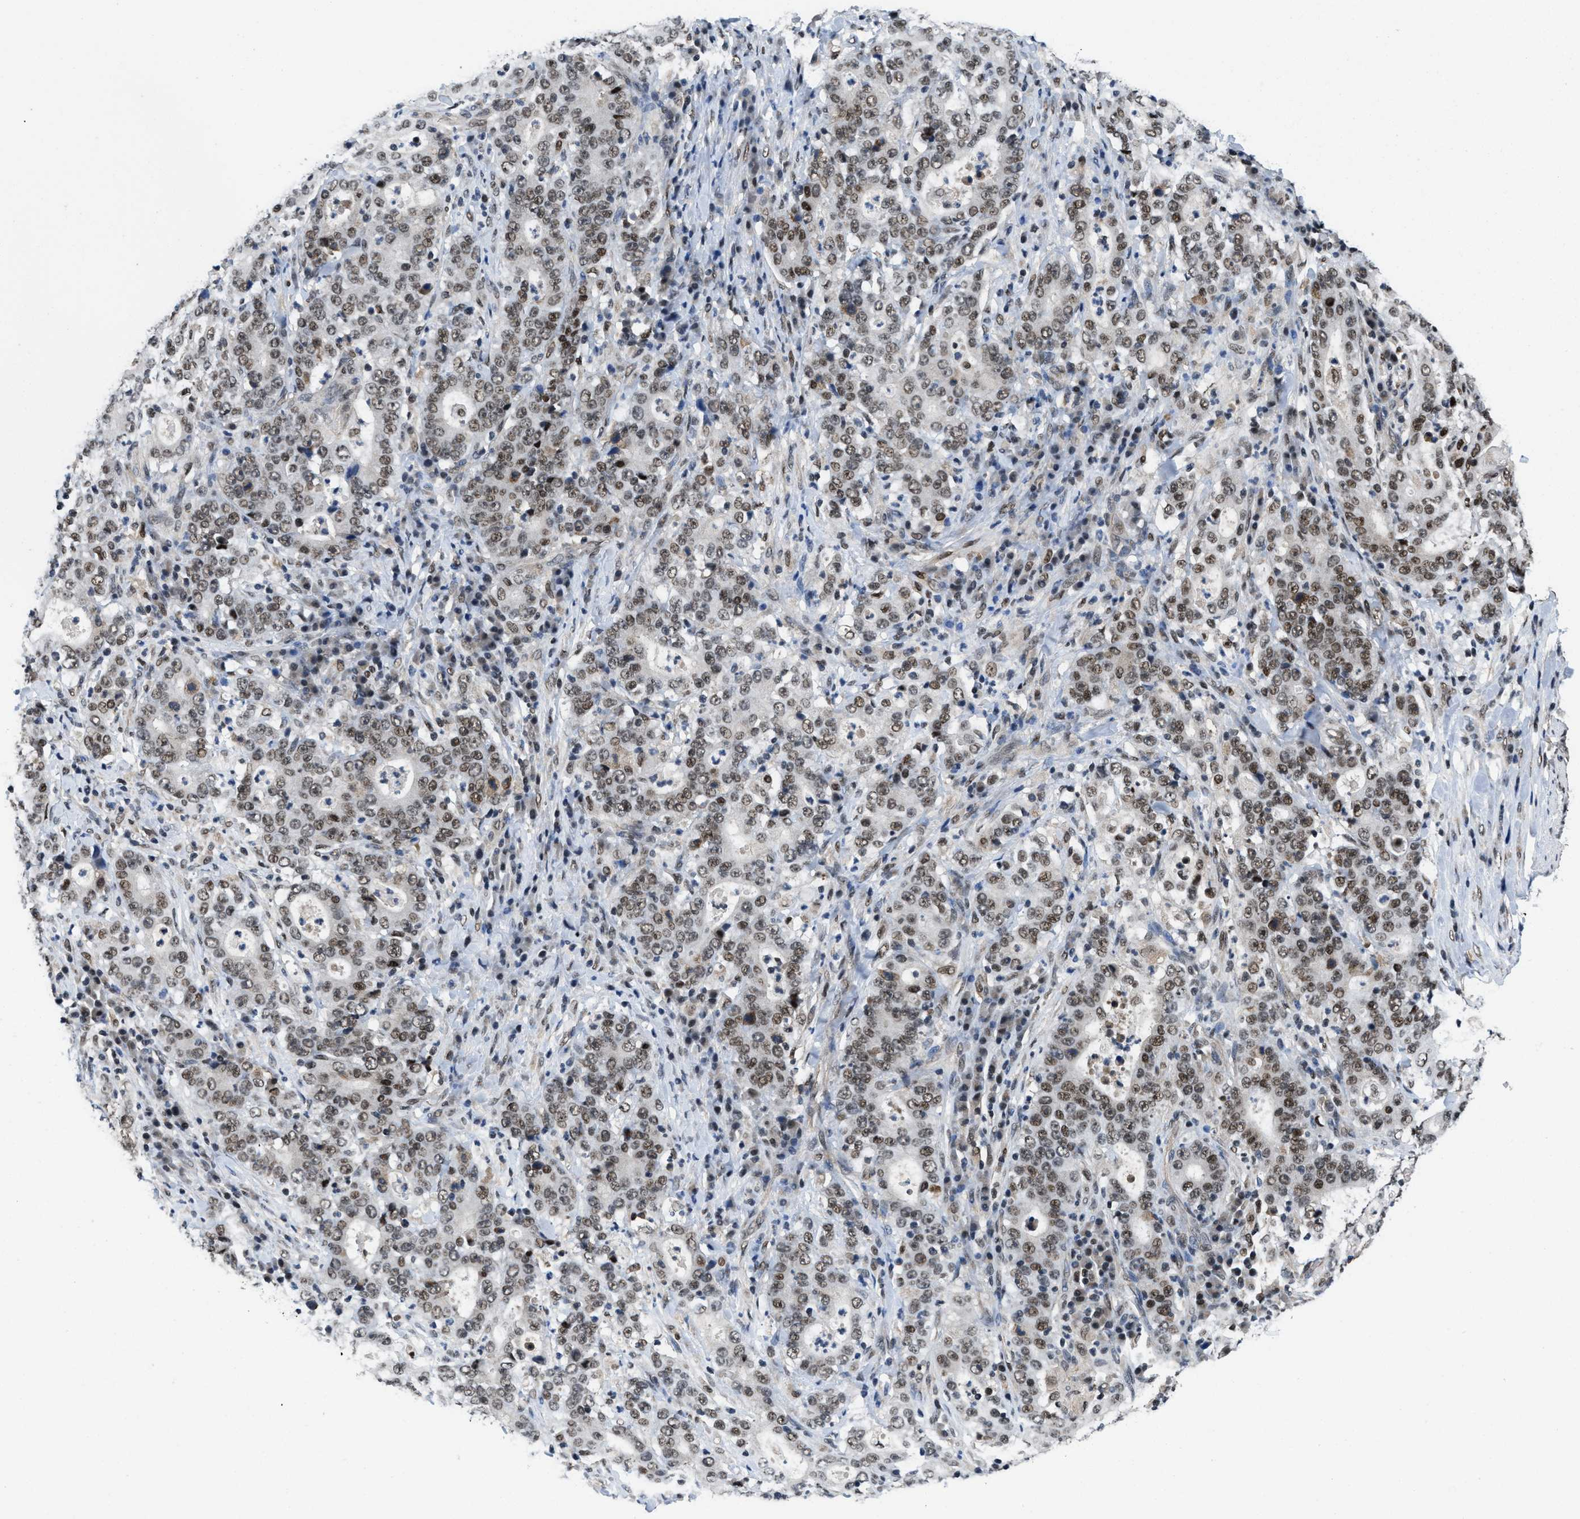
{"staining": {"intensity": "moderate", "quantity": ">75%", "location": "nuclear"}, "tissue": "stomach cancer", "cell_type": "Tumor cells", "image_type": "cancer", "snomed": [{"axis": "morphology", "description": "Normal tissue, NOS"}, {"axis": "morphology", "description": "Adenocarcinoma, NOS"}, {"axis": "topography", "description": "Stomach, upper"}, {"axis": "topography", "description": "Stomach"}], "caption": "An IHC photomicrograph of tumor tissue is shown. Protein staining in brown labels moderate nuclear positivity in stomach cancer within tumor cells.", "gene": "SAFB", "patient": {"sex": "male", "age": 59}}